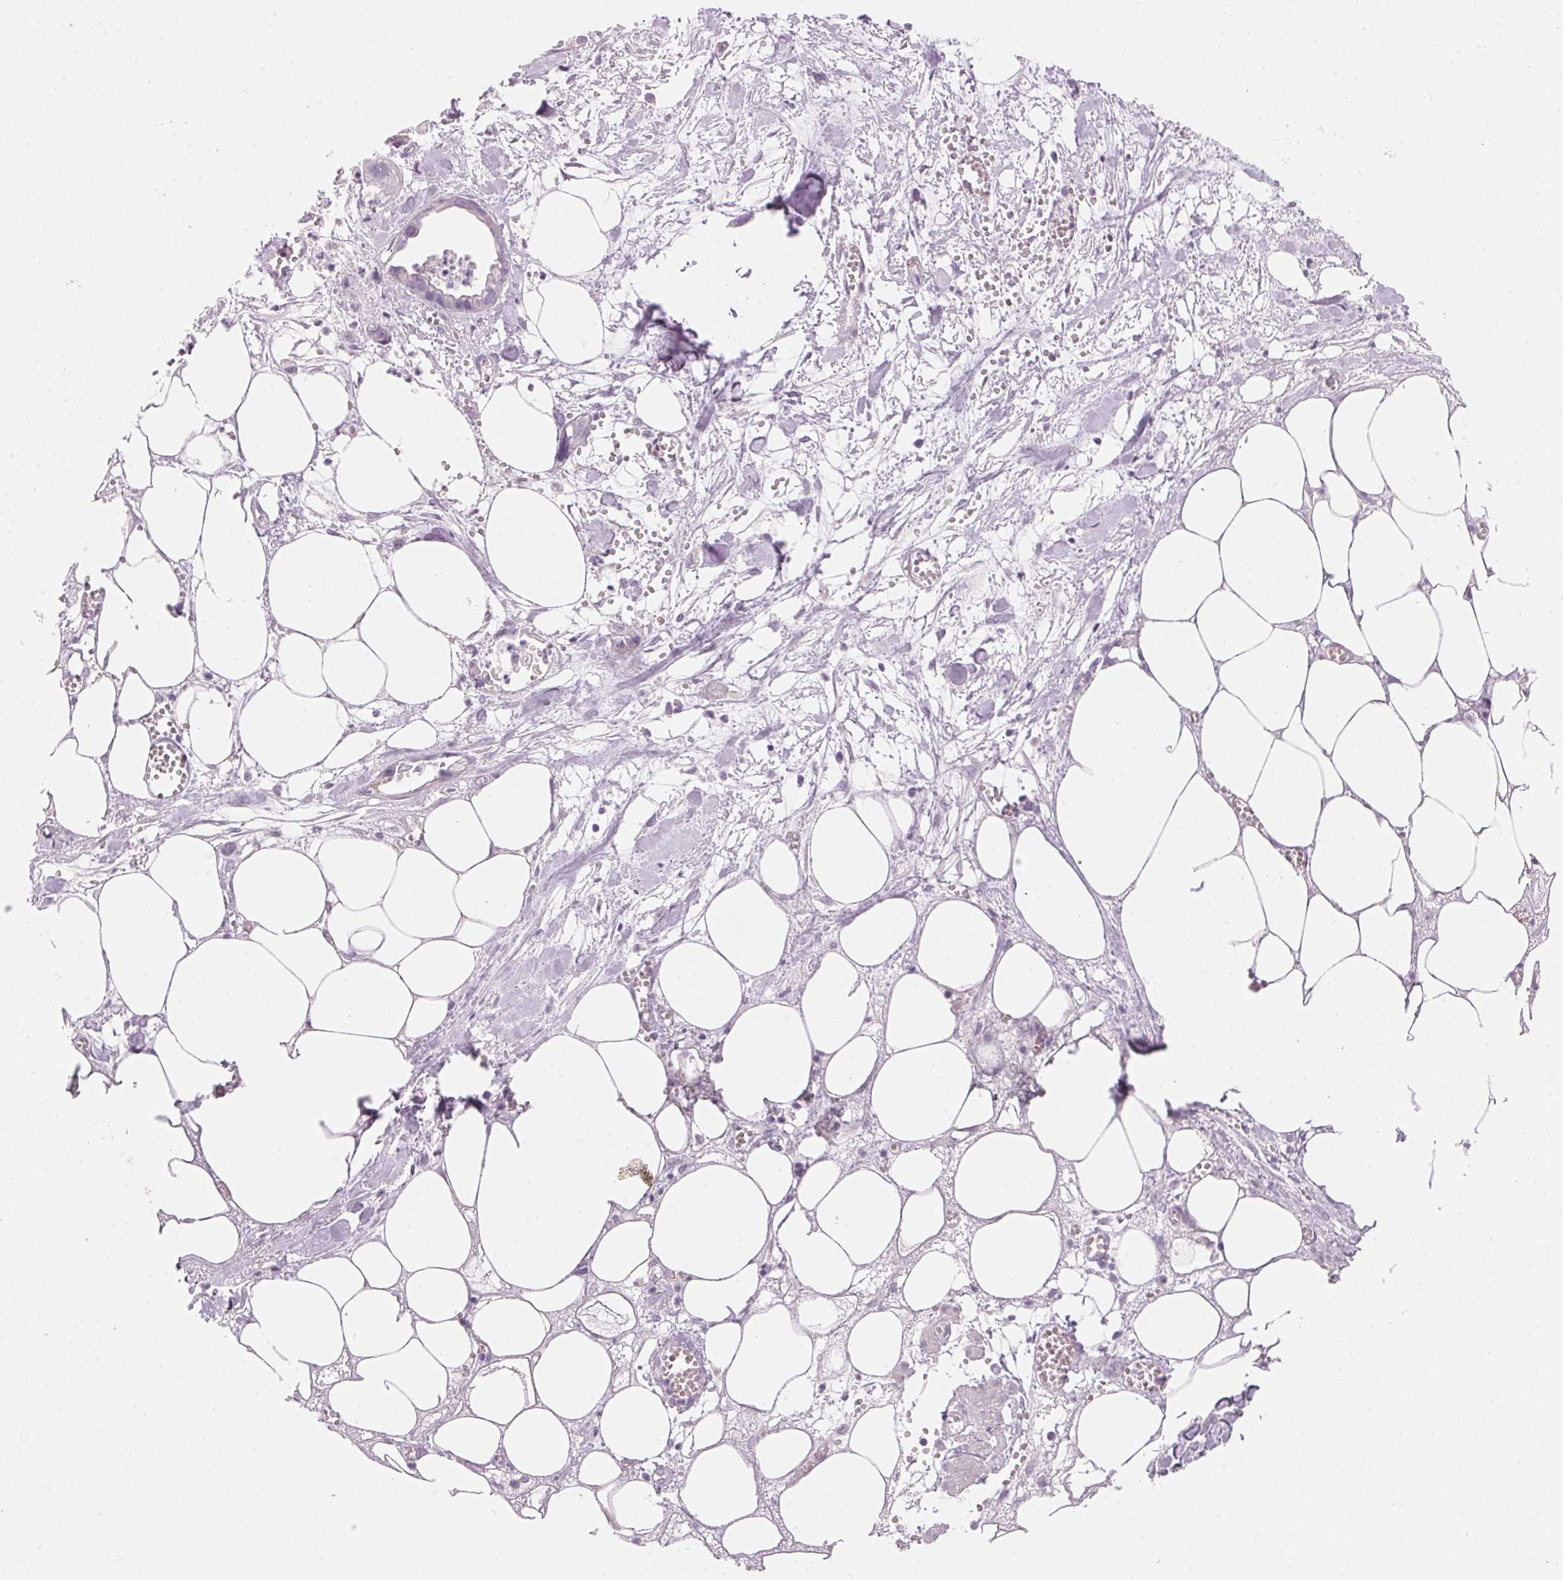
{"staining": {"intensity": "negative", "quantity": "none", "location": "none"}, "tissue": "pancreatic cancer", "cell_type": "Tumor cells", "image_type": "cancer", "snomed": [{"axis": "morphology", "description": "Adenocarcinoma, NOS"}, {"axis": "topography", "description": "Pancreas"}], "caption": "This is an IHC image of human adenocarcinoma (pancreatic). There is no positivity in tumor cells.", "gene": "HOXB13", "patient": {"sex": "female", "age": 73}}